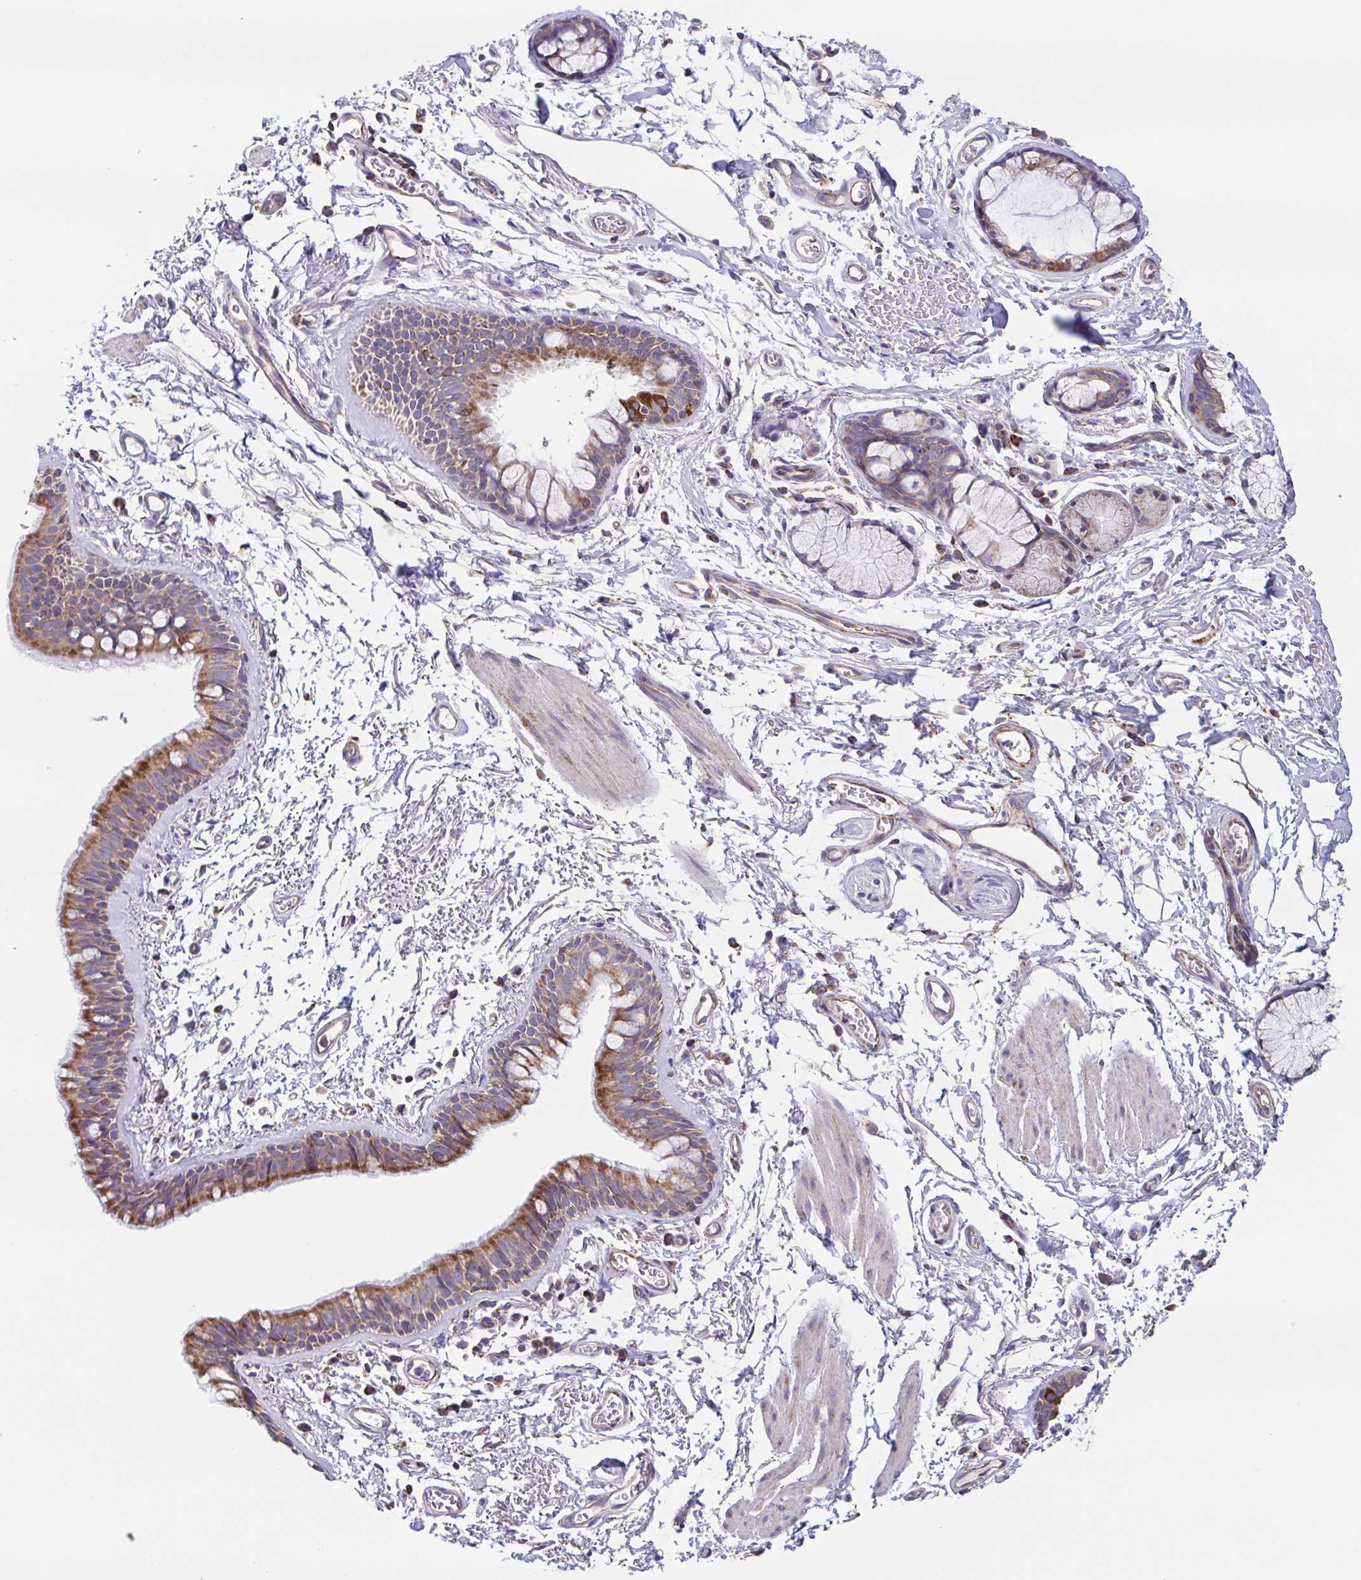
{"staining": {"intensity": "moderate", "quantity": ">75%", "location": "cytoplasmic/membranous"}, "tissue": "bronchus", "cell_type": "Respiratory epithelial cells", "image_type": "normal", "snomed": [{"axis": "morphology", "description": "Normal tissue, NOS"}, {"axis": "topography", "description": "Cartilage tissue"}, {"axis": "topography", "description": "Bronchus"}], "caption": "Immunohistochemistry (IHC) of unremarkable human bronchus displays medium levels of moderate cytoplasmic/membranous staining in about >75% of respiratory epithelial cells. The staining is performed using DAB (3,3'-diaminobenzidine) brown chromogen to label protein expression. The nuclei are counter-stained blue using hematoxylin.", "gene": "GINM1", "patient": {"sex": "female", "age": 79}}